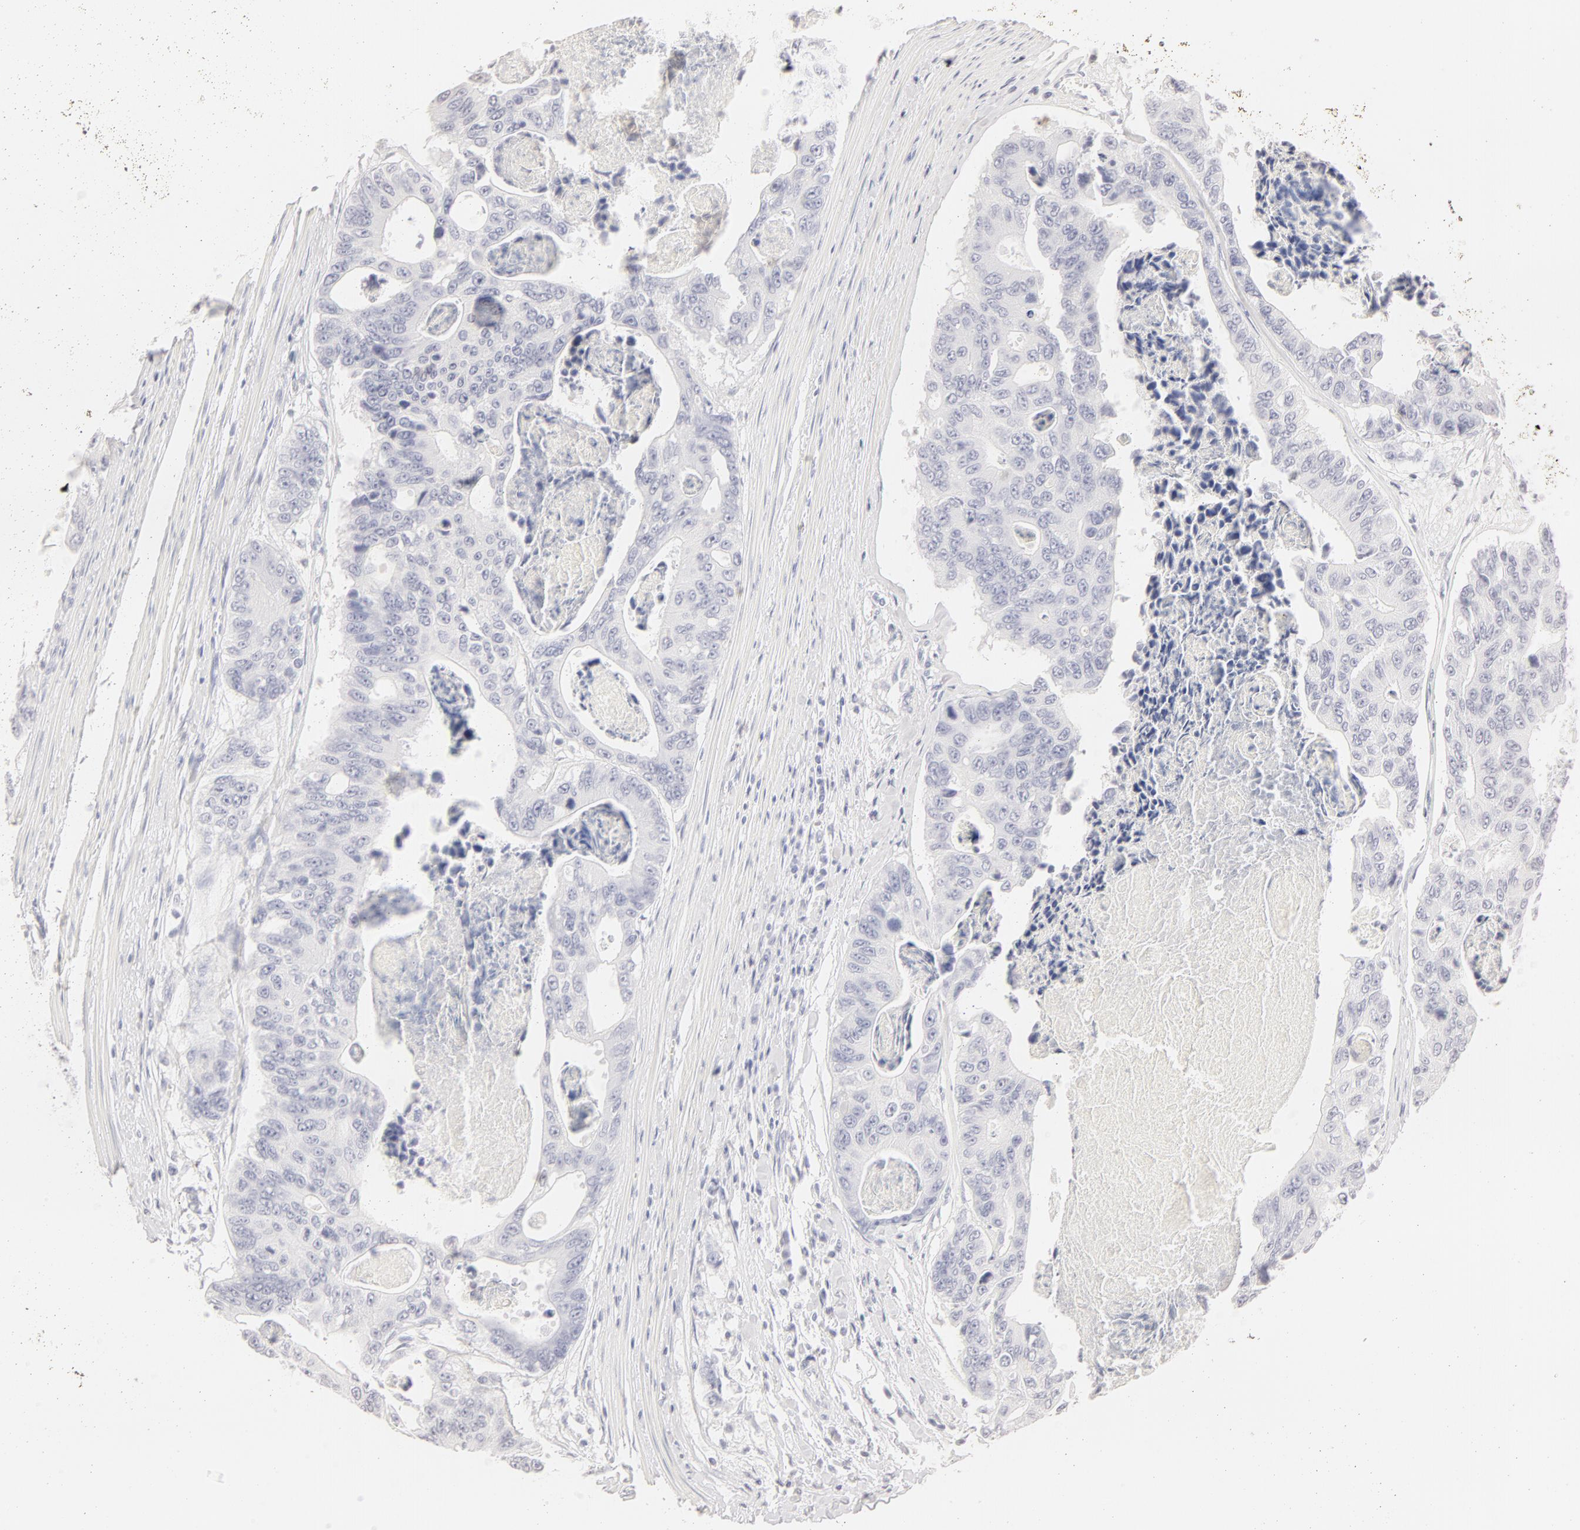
{"staining": {"intensity": "negative", "quantity": "none", "location": "none"}, "tissue": "colorectal cancer", "cell_type": "Tumor cells", "image_type": "cancer", "snomed": [{"axis": "morphology", "description": "Adenocarcinoma, NOS"}, {"axis": "topography", "description": "Colon"}], "caption": "Colorectal cancer (adenocarcinoma) was stained to show a protein in brown. There is no significant expression in tumor cells.", "gene": "LGALS7B", "patient": {"sex": "female", "age": 86}}